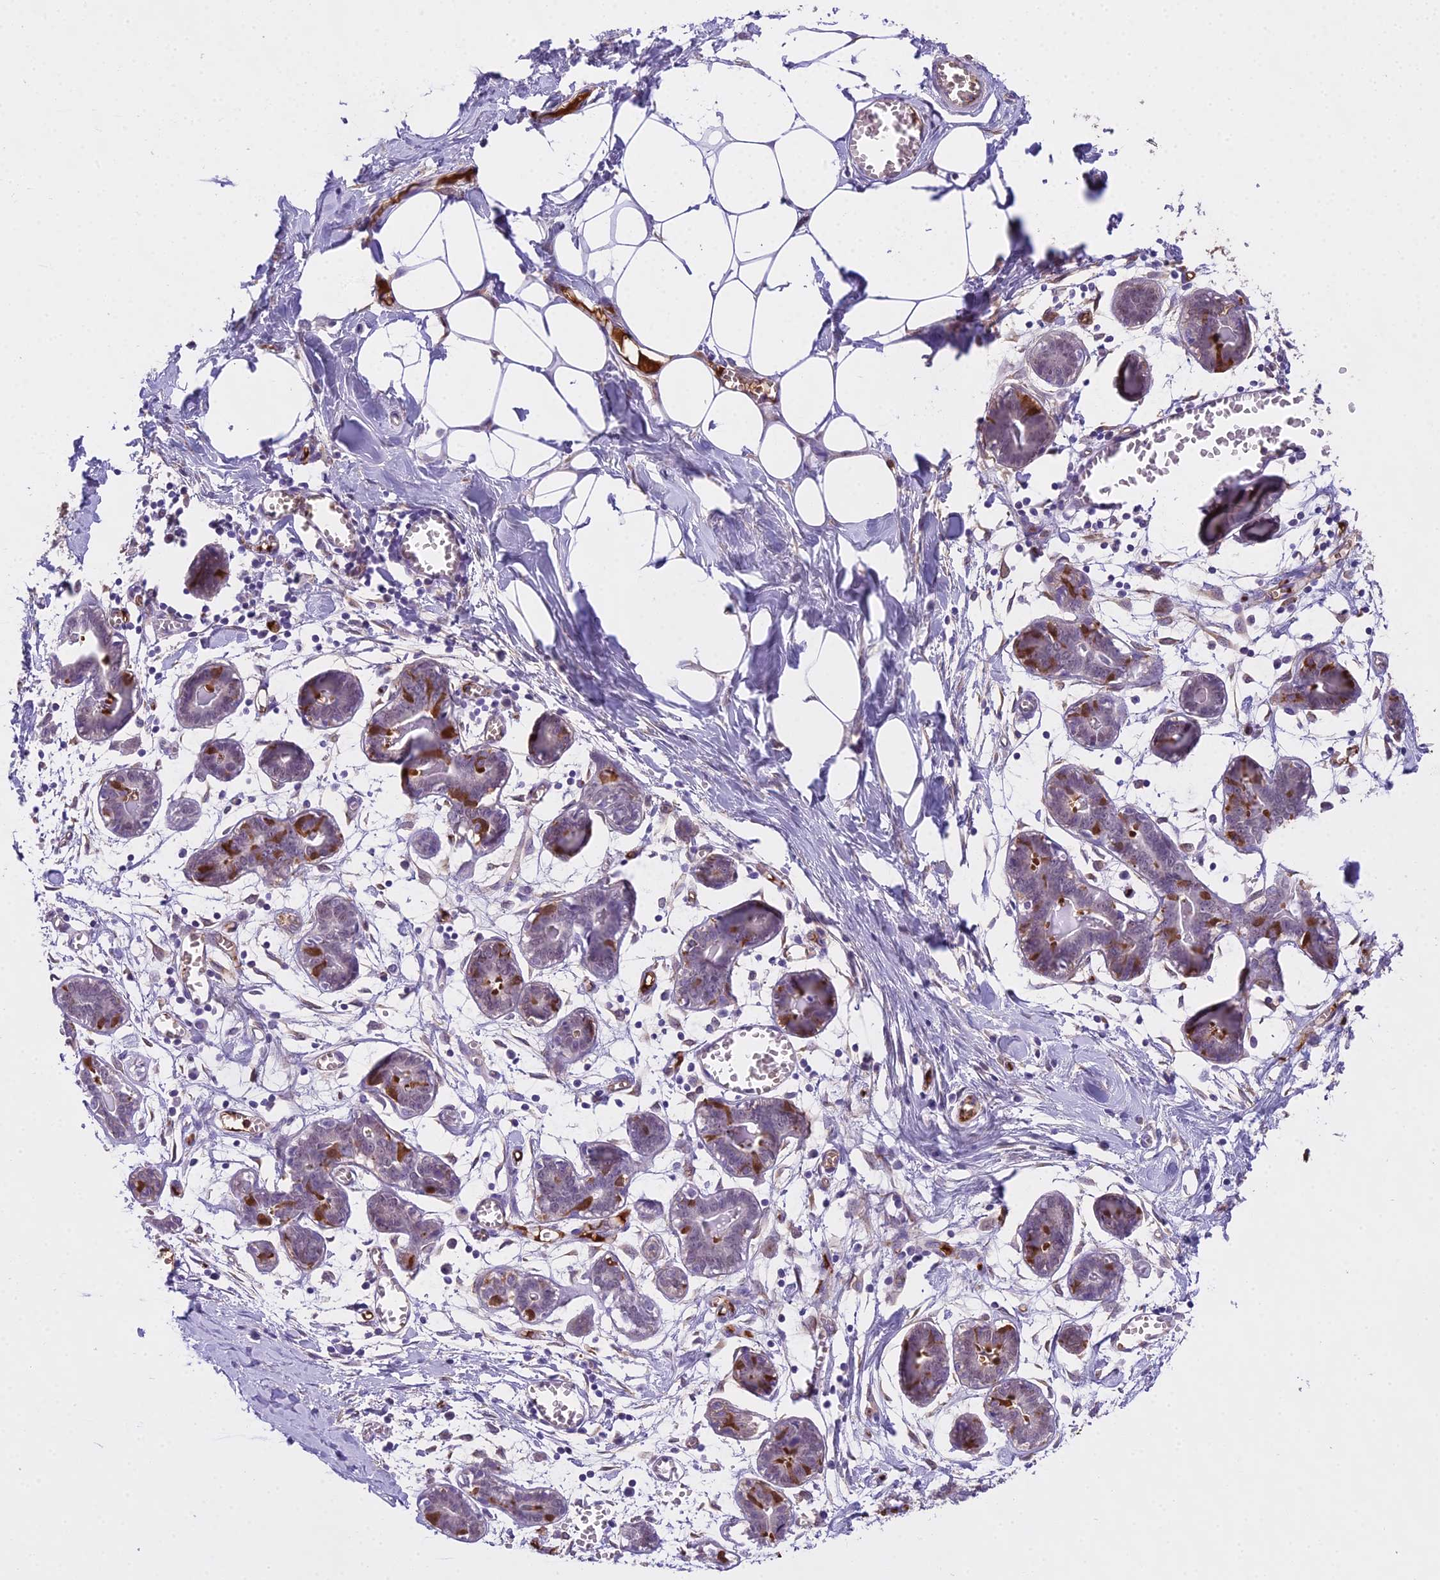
{"staining": {"intensity": "negative", "quantity": "none", "location": "none"}, "tissue": "breast", "cell_type": "Adipocytes", "image_type": "normal", "snomed": [{"axis": "morphology", "description": "Normal tissue, NOS"}, {"axis": "topography", "description": "Breast"}], "caption": "The image displays no staining of adipocytes in normal breast.", "gene": "MAT2A", "patient": {"sex": "female", "age": 27}}